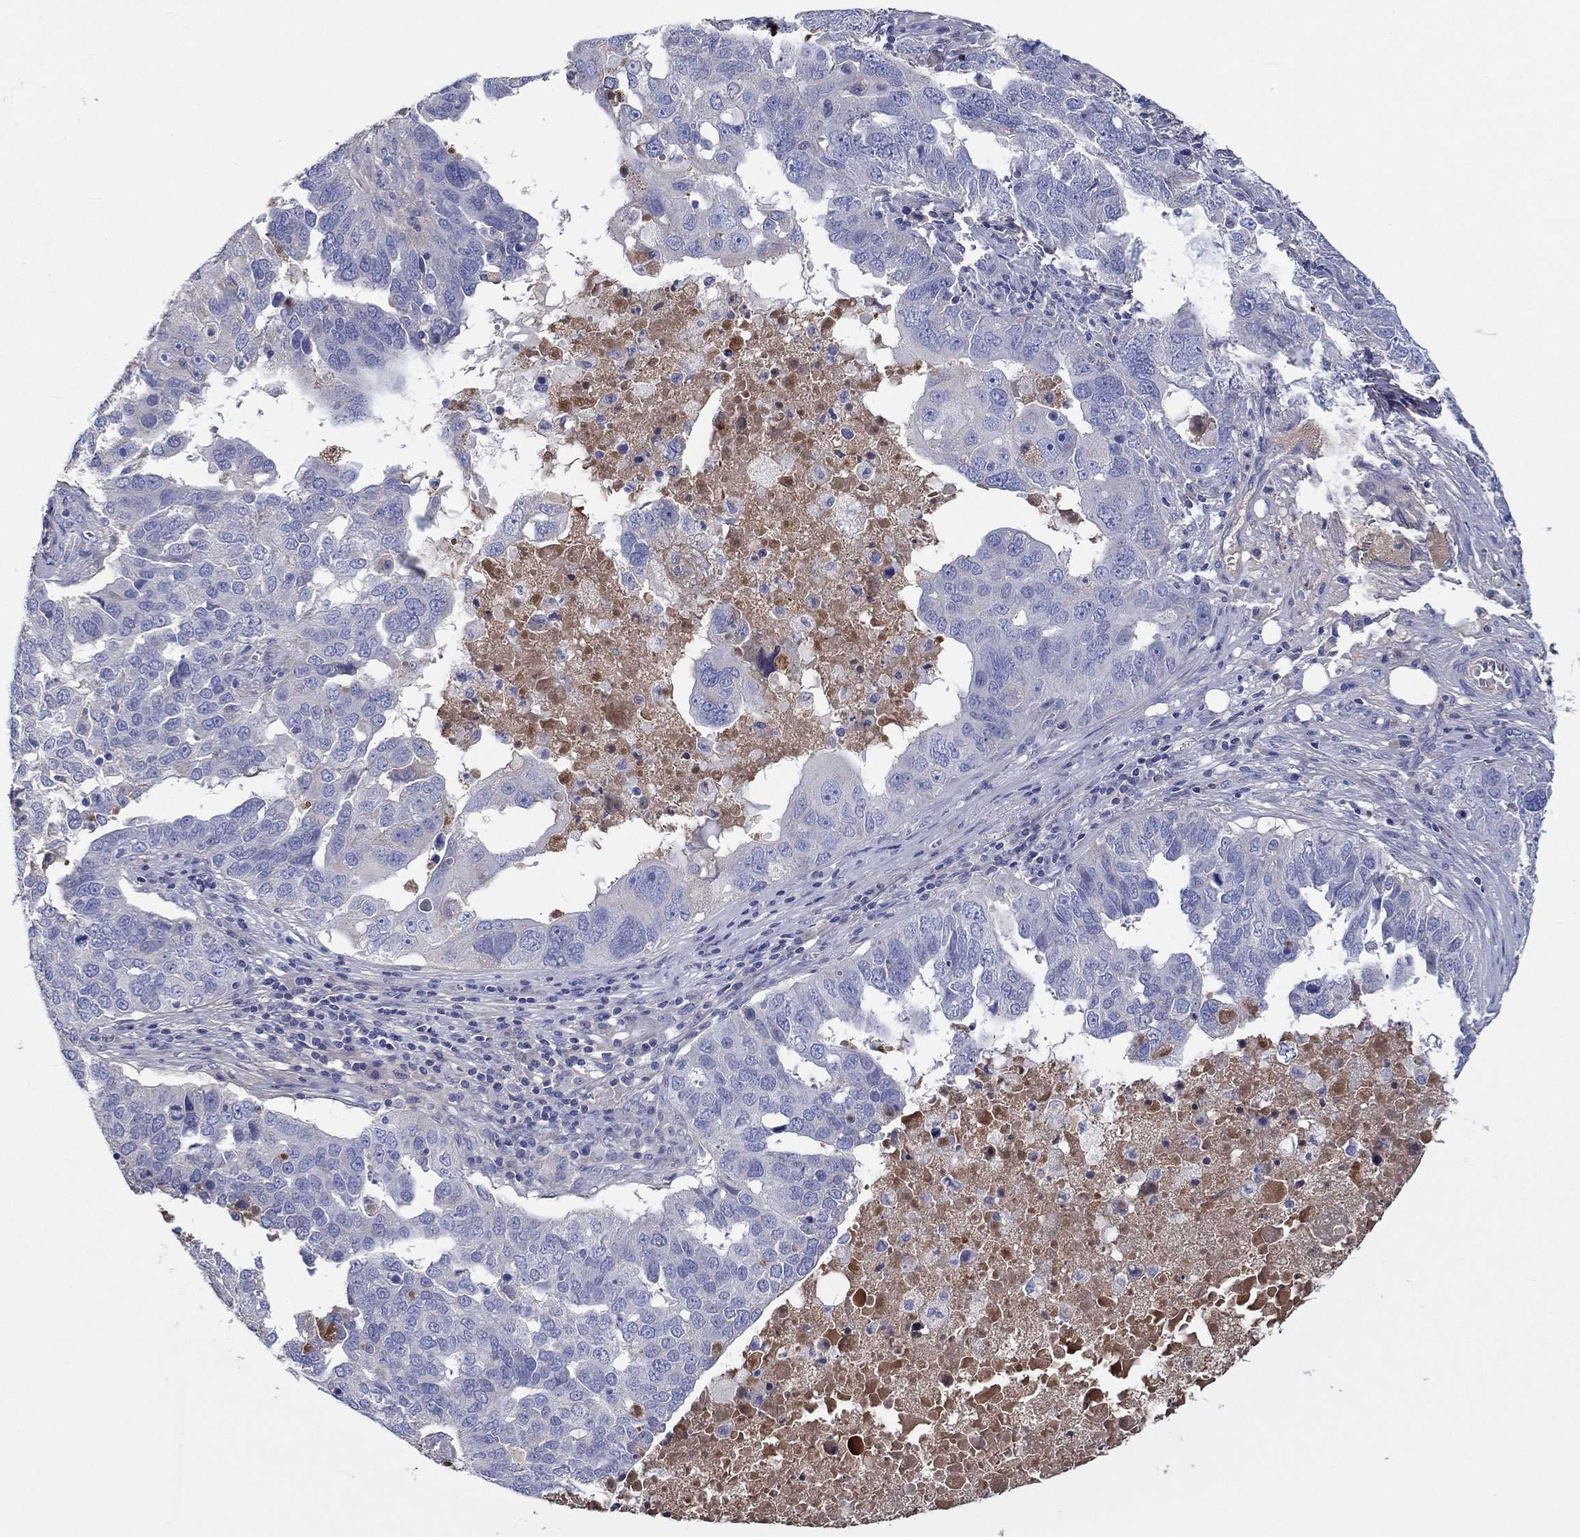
{"staining": {"intensity": "negative", "quantity": "none", "location": "none"}, "tissue": "ovarian cancer", "cell_type": "Tumor cells", "image_type": "cancer", "snomed": [{"axis": "morphology", "description": "Carcinoma, endometroid"}, {"axis": "topography", "description": "Soft tissue"}, {"axis": "topography", "description": "Ovary"}], "caption": "Photomicrograph shows no protein expression in tumor cells of ovarian endometroid carcinoma tissue.", "gene": "TGFBI", "patient": {"sex": "female", "age": 52}}